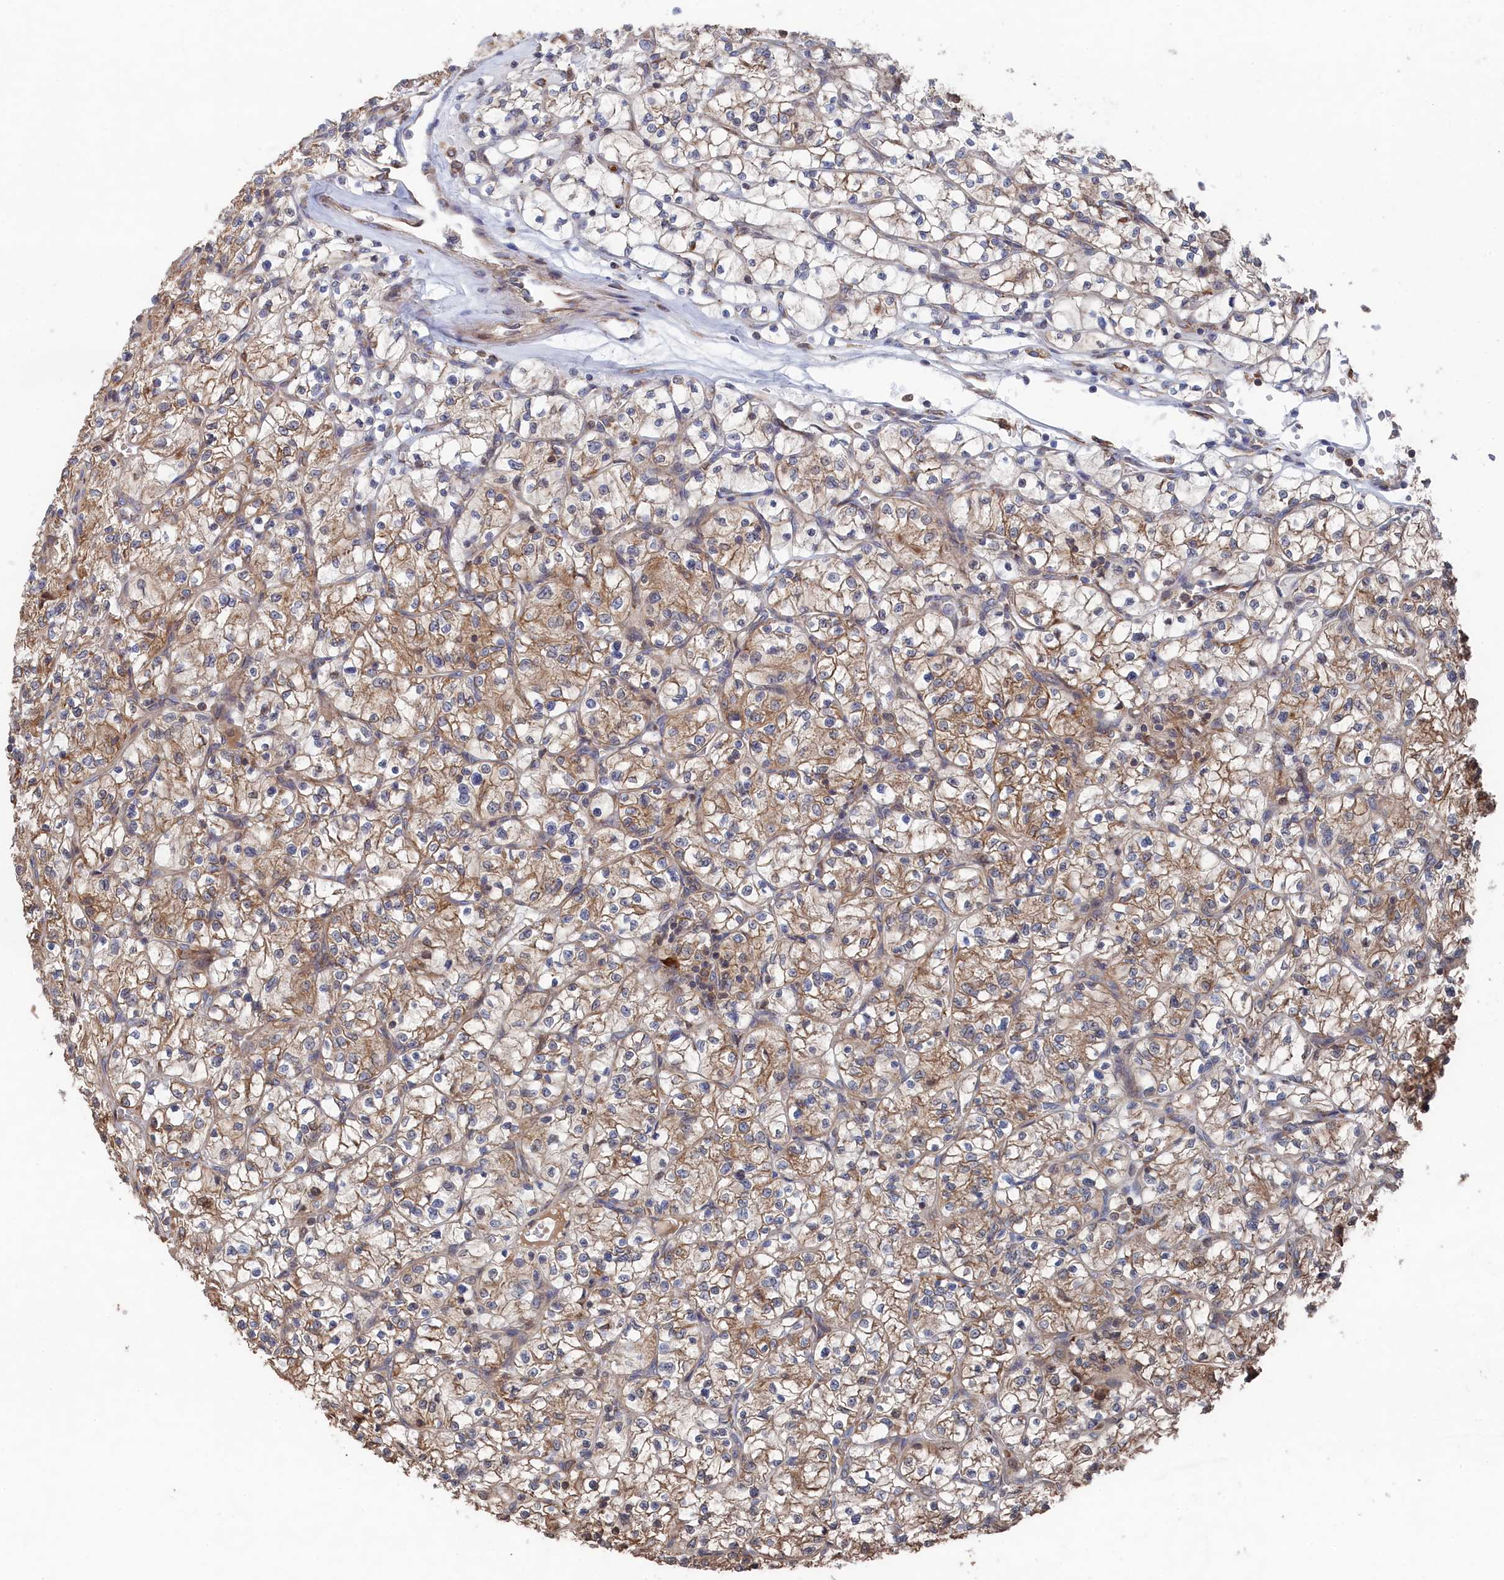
{"staining": {"intensity": "weak", "quantity": ">75%", "location": "cytoplasmic/membranous"}, "tissue": "renal cancer", "cell_type": "Tumor cells", "image_type": "cancer", "snomed": [{"axis": "morphology", "description": "Adenocarcinoma, NOS"}, {"axis": "topography", "description": "Kidney"}], "caption": "An IHC photomicrograph of neoplastic tissue is shown. Protein staining in brown highlights weak cytoplasmic/membranous positivity in adenocarcinoma (renal) within tumor cells.", "gene": "BPIFB6", "patient": {"sex": "female", "age": 64}}